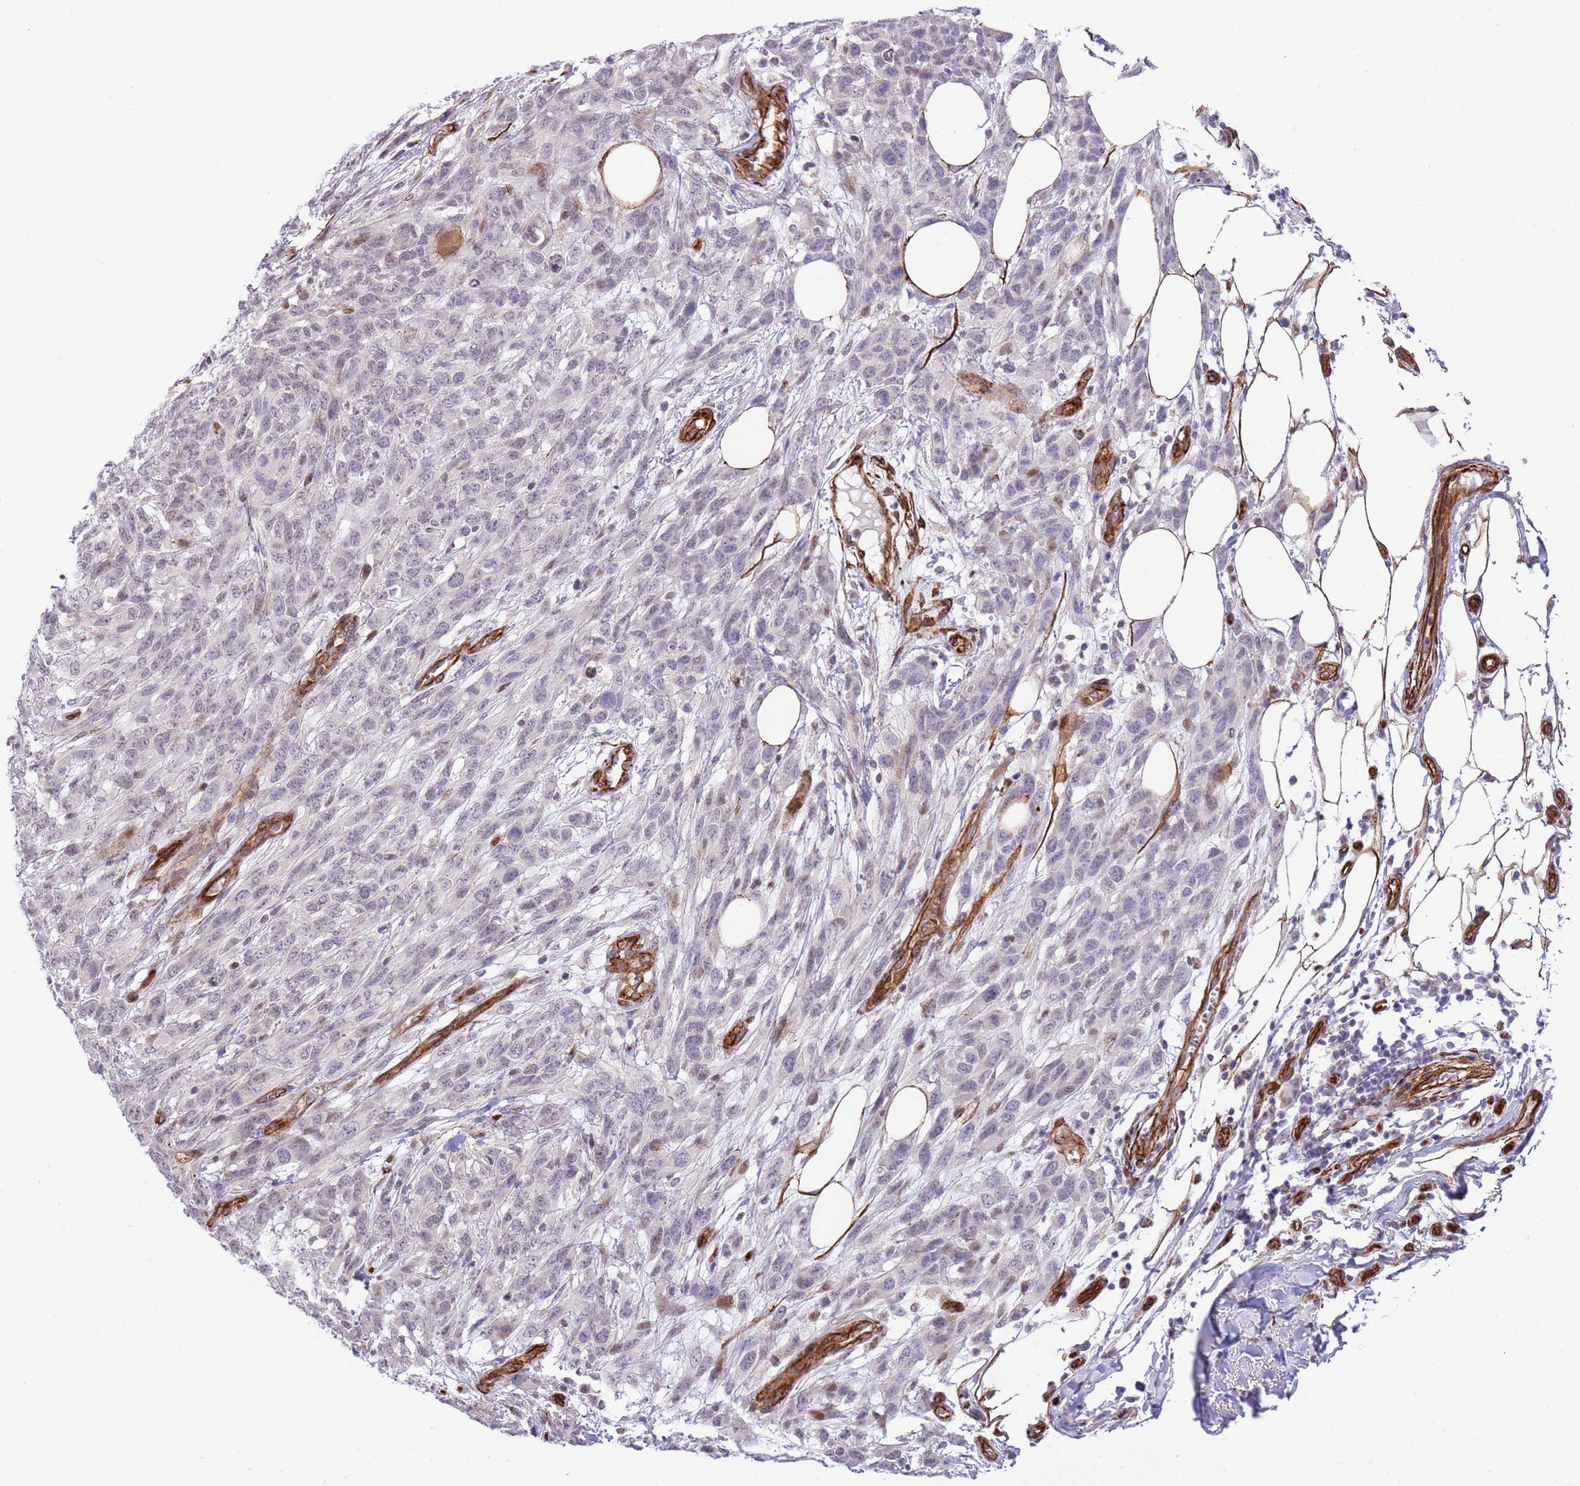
{"staining": {"intensity": "negative", "quantity": "none", "location": "none"}, "tissue": "melanoma", "cell_type": "Tumor cells", "image_type": "cancer", "snomed": [{"axis": "morphology", "description": "Normal morphology"}, {"axis": "morphology", "description": "Malignant melanoma, NOS"}, {"axis": "topography", "description": "Skin"}], "caption": "There is no significant positivity in tumor cells of malignant melanoma.", "gene": "NEK3", "patient": {"sex": "female", "age": 72}}